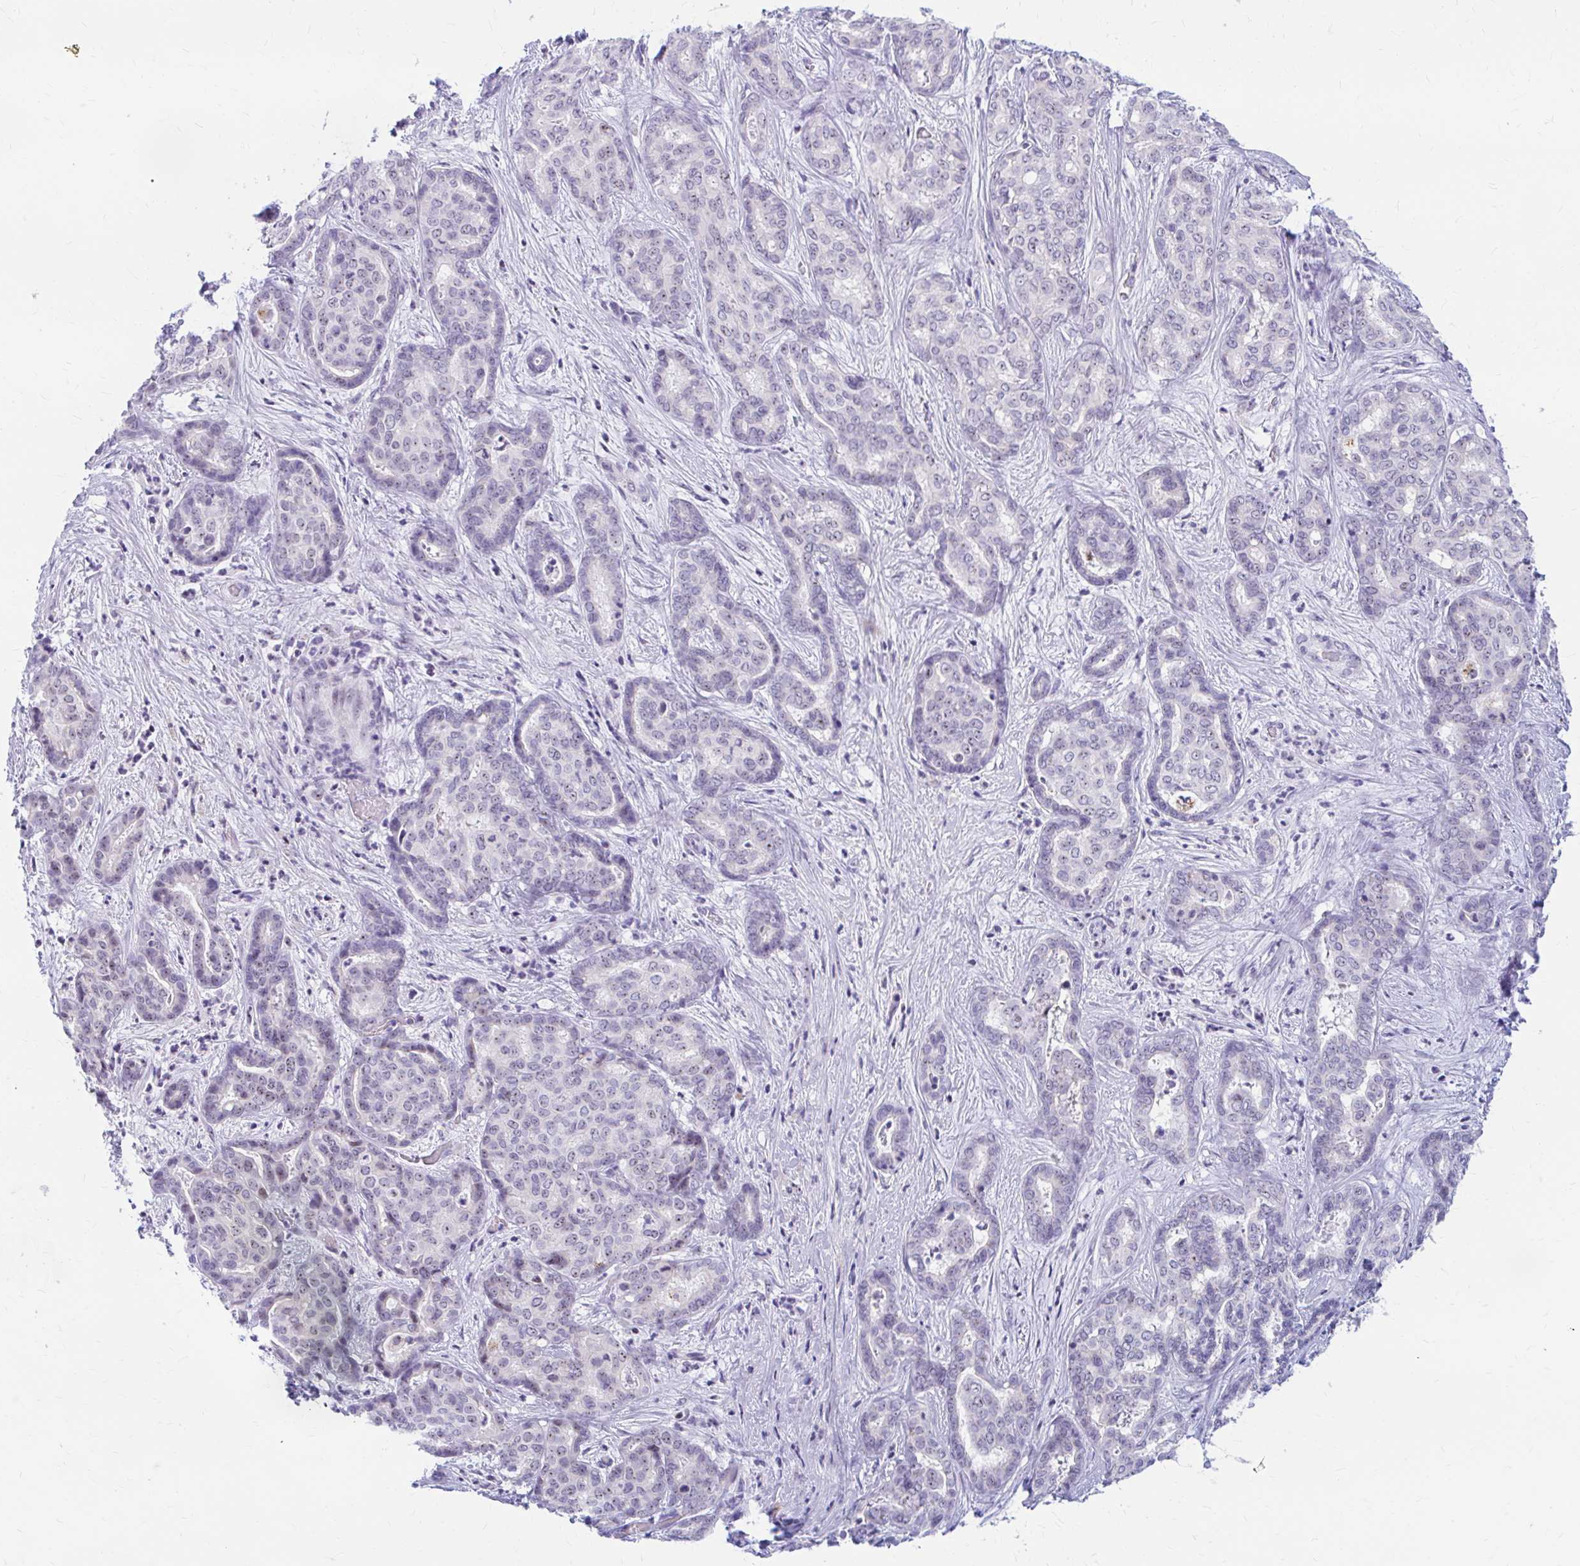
{"staining": {"intensity": "weak", "quantity": "25%-75%", "location": "nuclear"}, "tissue": "liver cancer", "cell_type": "Tumor cells", "image_type": "cancer", "snomed": [{"axis": "morphology", "description": "Cholangiocarcinoma"}, {"axis": "topography", "description": "Liver"}], "caption": "IHC of liver cancer displays low levels of weak nuclear expression in approximately 25%-75% of tumor cells. (DAB IHC with brightfield microscopy, high magnification).", "gene": "FTSJ3", "patient": {"sex": "female", "age": 64}}